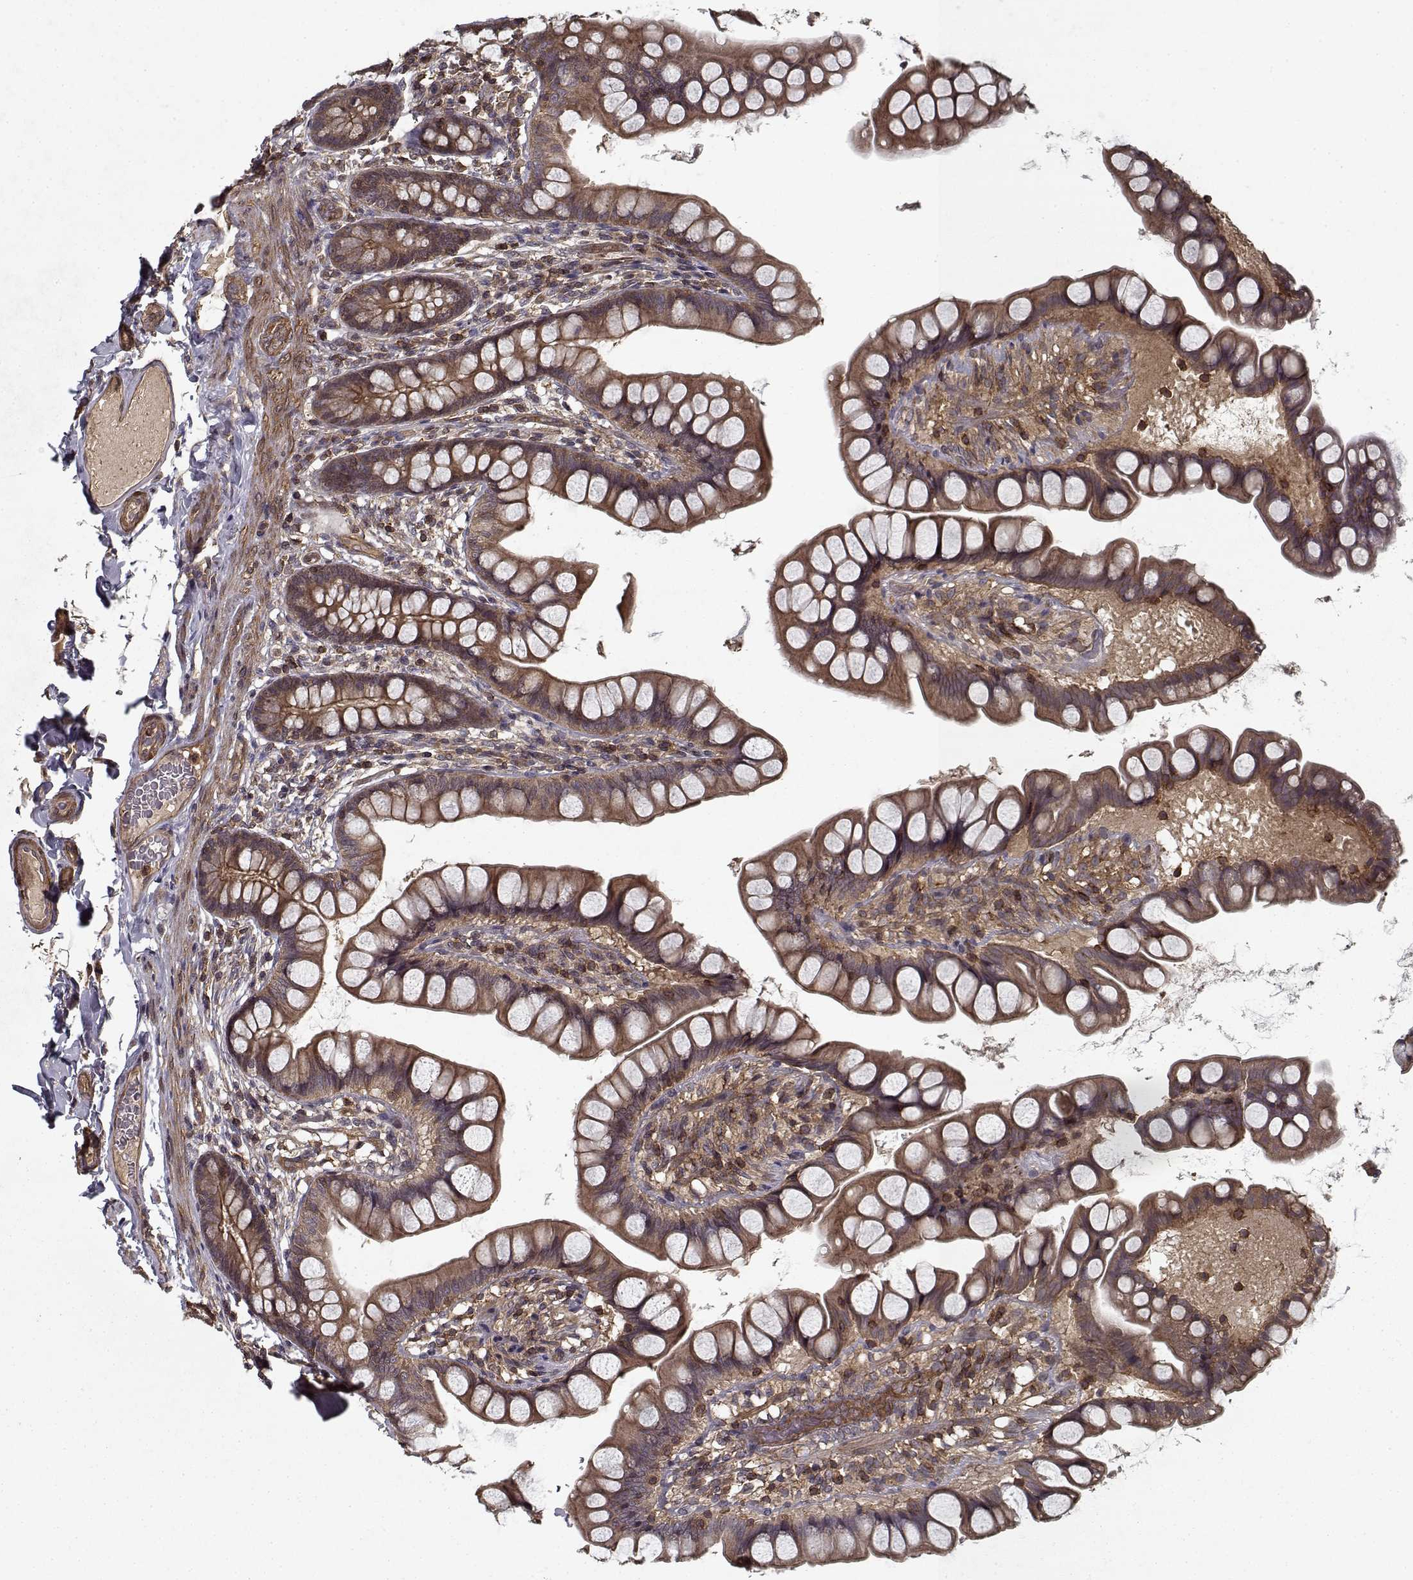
{"staining": {"intensity": "moderate", "quantity": ">75%", "location": "cytoplasmic/membranous"}, "tissue": "small intestine", "cell_type": "Glandular cells", "image_type": "normal", "snomed": [{"axis": "morphology", "description": "Normal tissue, NOS"}, {"axis": "topography", "description": "Small intestine"}], "caption": "IHC of benign human small intestine reveals medium levels of moderate cytoplasmic/membranous expression in about >75% of glandular cells.", "gene": "PPP1R12A", "patient": {"sex": "male", "age": 70}}